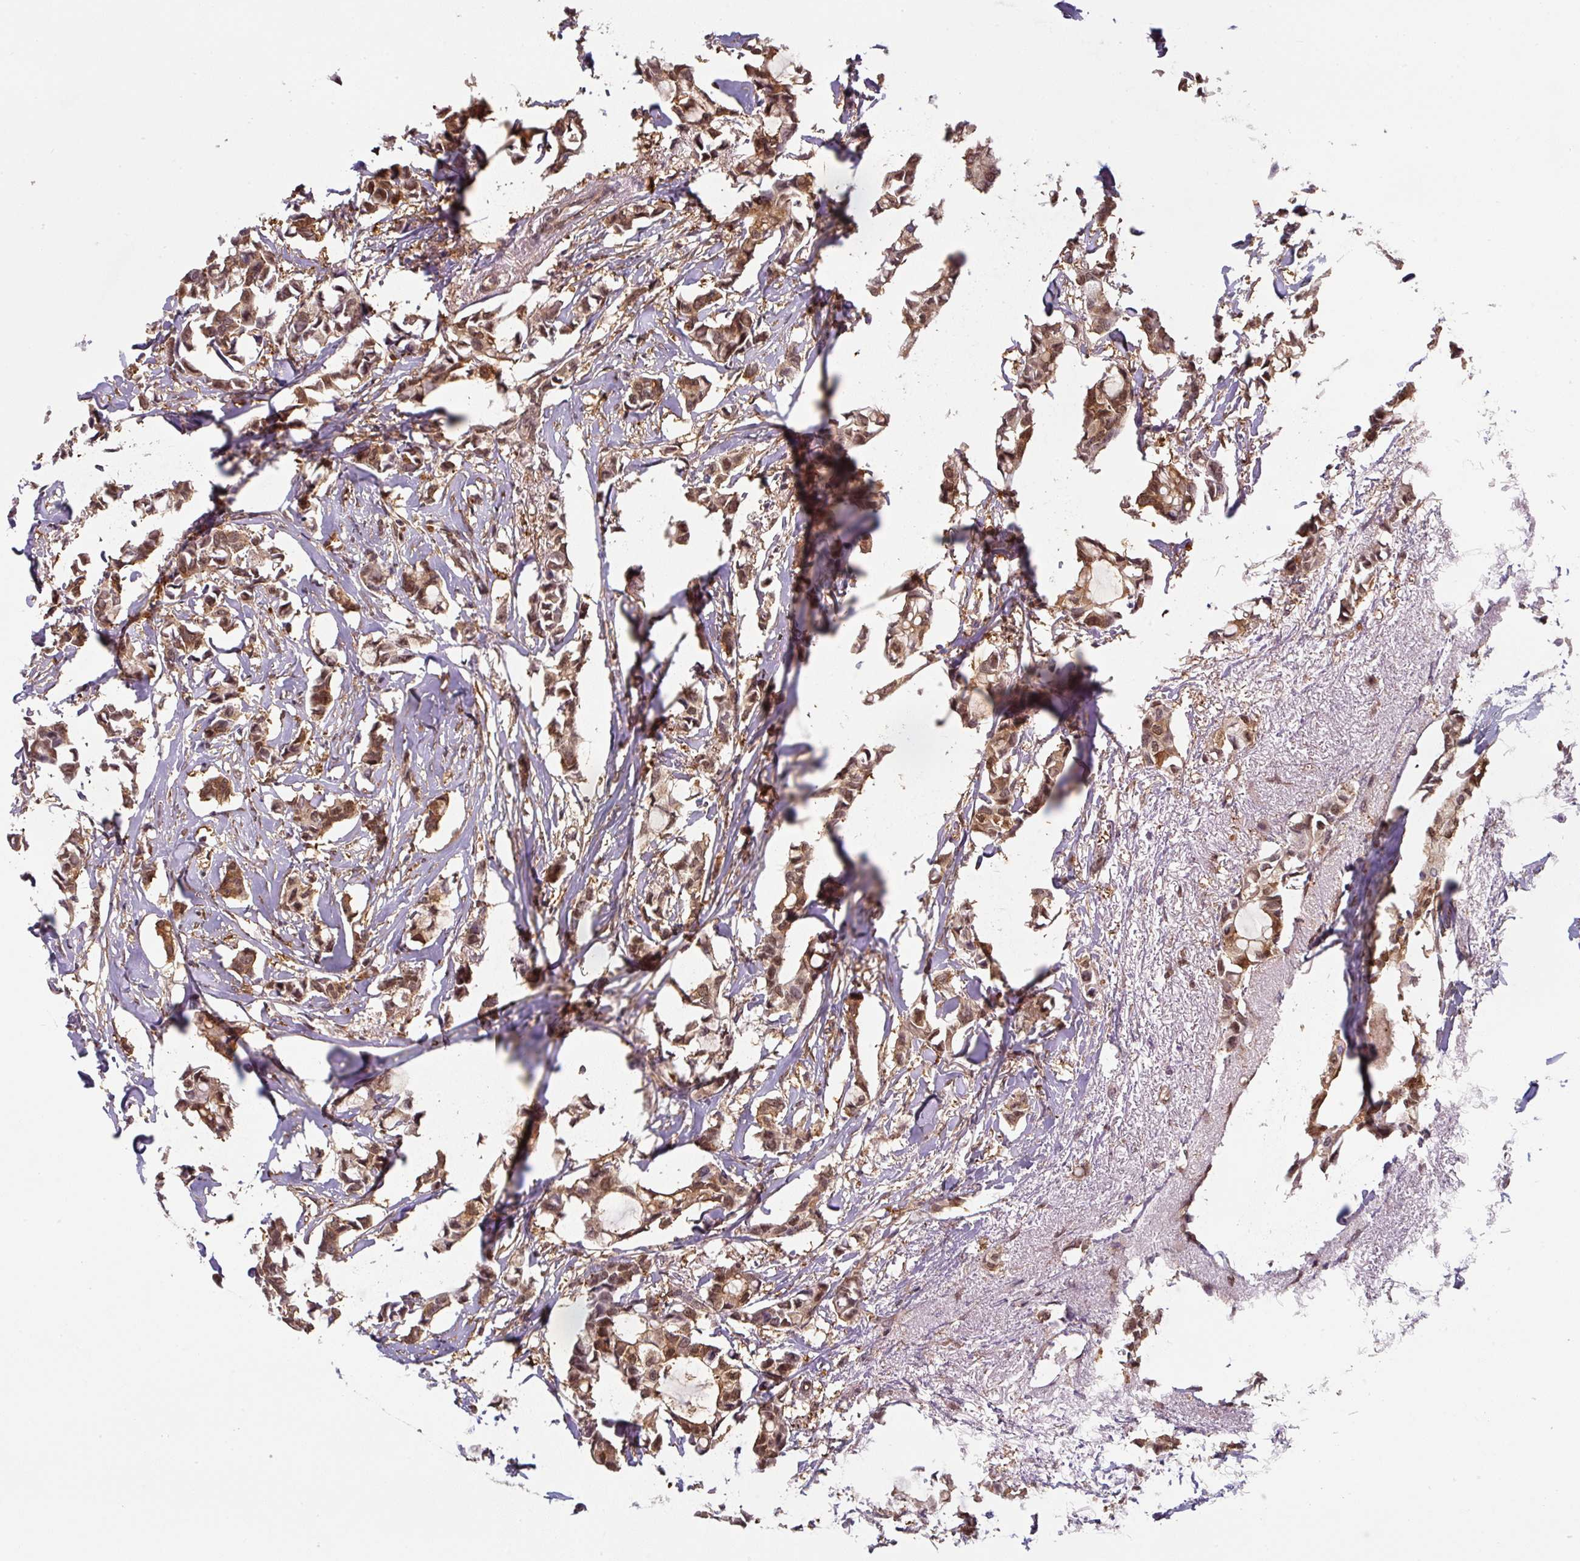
{"staining": {"intensity": "strong", "quantity": ">75%", "location": "cytoplasmic/membranous"}, "tissue": "breast cancer", "cell_type": "Tumor cells", "image_type": "cancer", "snomed": [{"axis": "morphology", "description": "Duct carcinoma"}, {"axis": "topography", "description": "Breast"}], "caption": "IHC (DAB) staining of breast cancer reveals strong cytoplasmic/membranous protein expression in approximately >75% of tumor cells. The protein is shown in brown color, while the nuclei are stained blue.", "gene": "ST13", "patient": {"sex": "female", "age": 73}}